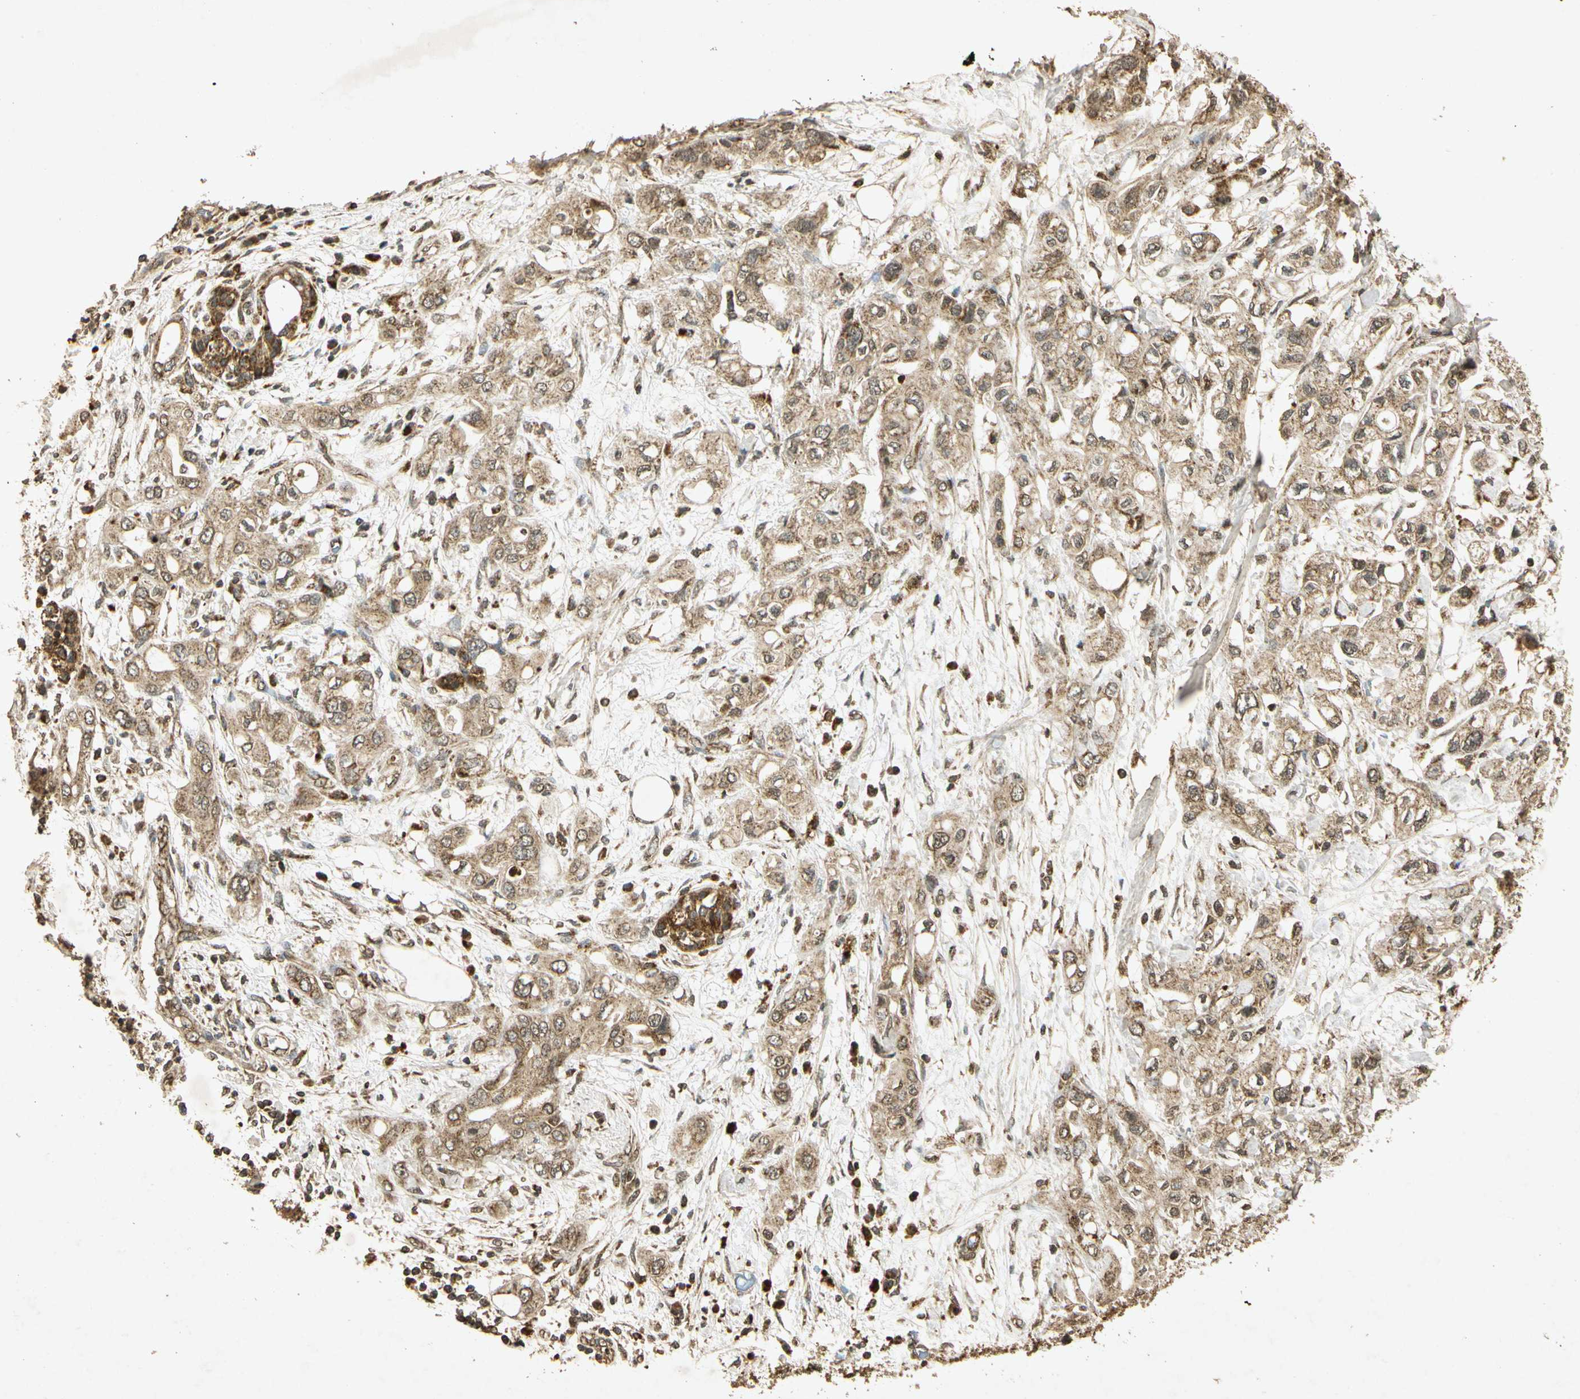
{"staining": {"intensity": "moderate", "quantity": ">75%", "location": "cytoplasmic/membranous"}, "tissue": "pancreatic cancer", "cell_type": "Tumor cells", "image_type": "cancer", "snomed": [{"axis": "morphology", "description": "Adenocarcinoma, NOS"}, {"axis": "topography", "description": "Pancreas"}], "caption": "Pancreatic cancer stained with DAB IHC exhibits medium levels of moderate cytoplasmic/membranous staining in approximately >75% of tumor cells.", "gene": "PRDX3", "patient": {"sex": "female", "age": 56}}